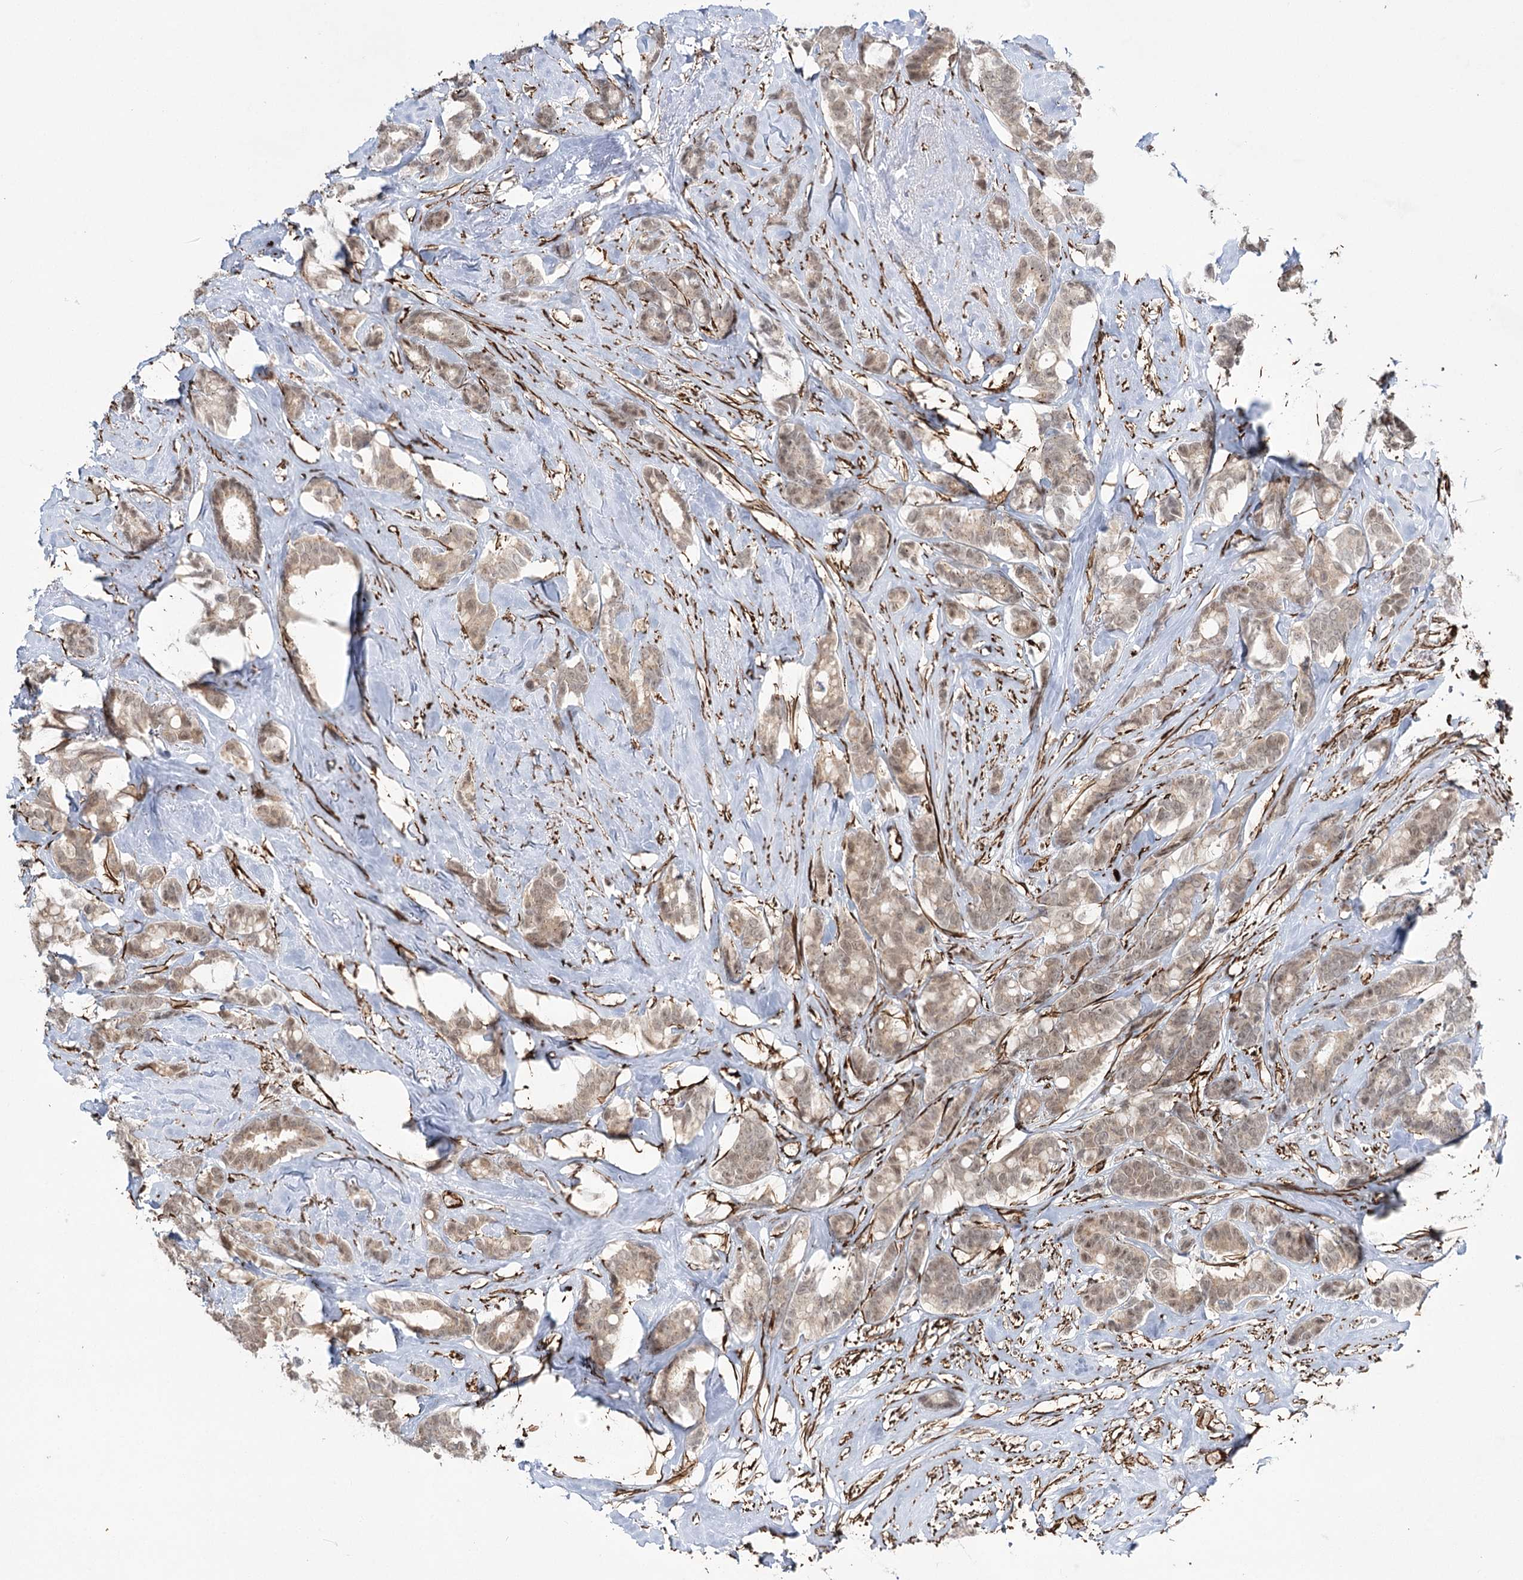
{"staining": {"intensity": "weak", "quantity": "25%-75%", "location": "cytoplasmic/membranous,nuclear"}, "tissue": "breast cancer", "cell_type": "Tumor cells", "image_type": "cancer", "snomed": [{"axis": "morphology", "description": "Duct carcinoma"}, {"axis": "topography", "description": "Breast"}], "caption": "Tumor cells reveal weak cytoplasmic/membranous and nuclear staining in about 25%-75% of cells in breast cancer.", "gene": "CWF19L1", "patient": {"sex": "female", "age": 87}}